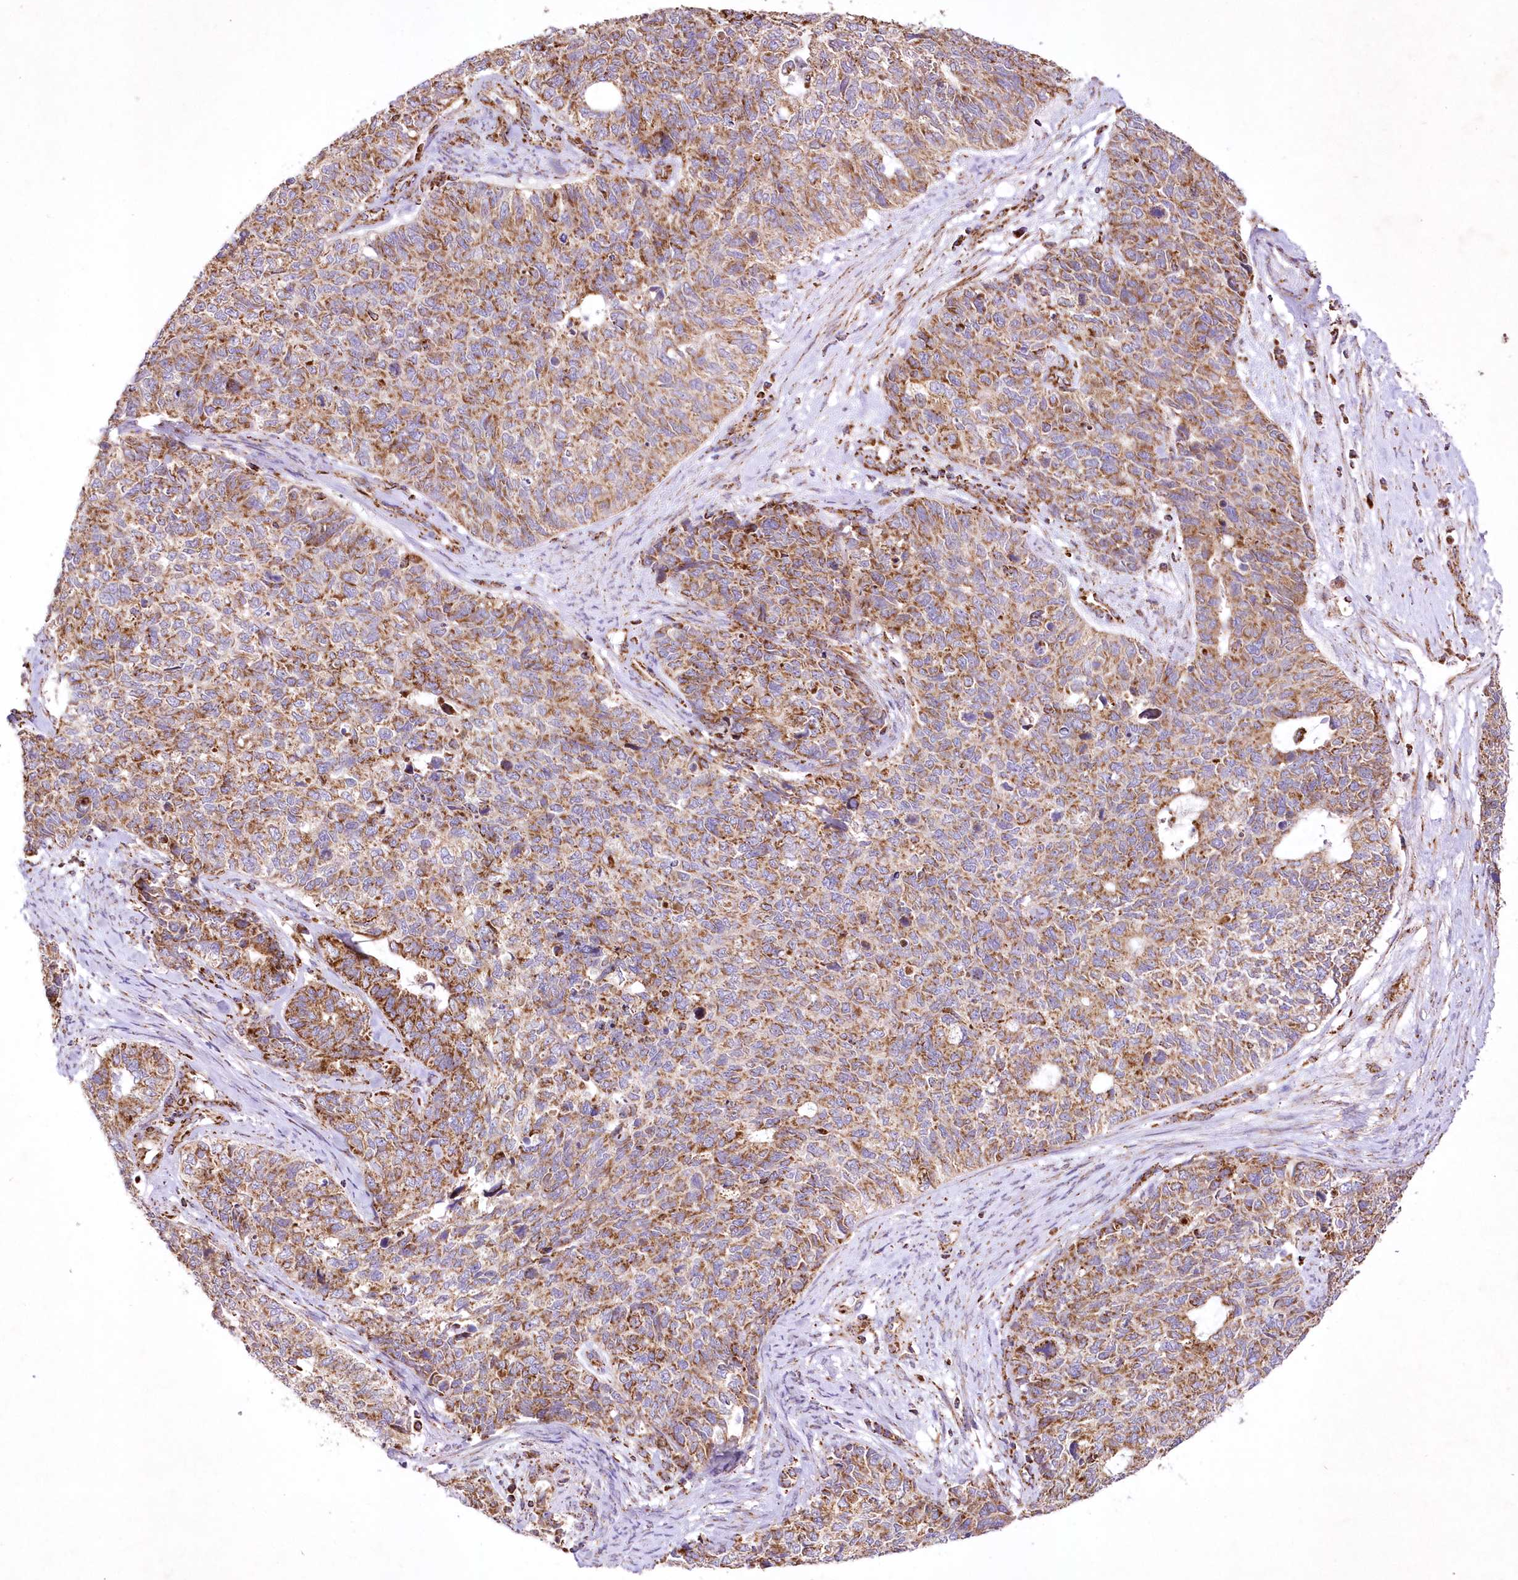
{"staining": {"intensity": "moderate", "quantity": ">75%", "location": "cytoplasmic/membranous"}, "tissue": "cervical cancer", "cell_type": "Tumor cells", "image_type": "cancer", "snomed": [{"axis": "morphology", "description": "Squamous cell carcinoma, NOS"}, {"axis": "topography", "description": "Cervix"}], "caption": "The photomicrograph displays staining of cervical cancer, revealing moderate cytoplasmic/membranous protein staining (brown color) within tumor cells.", "gene": "ASNSD1", "patient": {"sex": "female", "age": 63}}